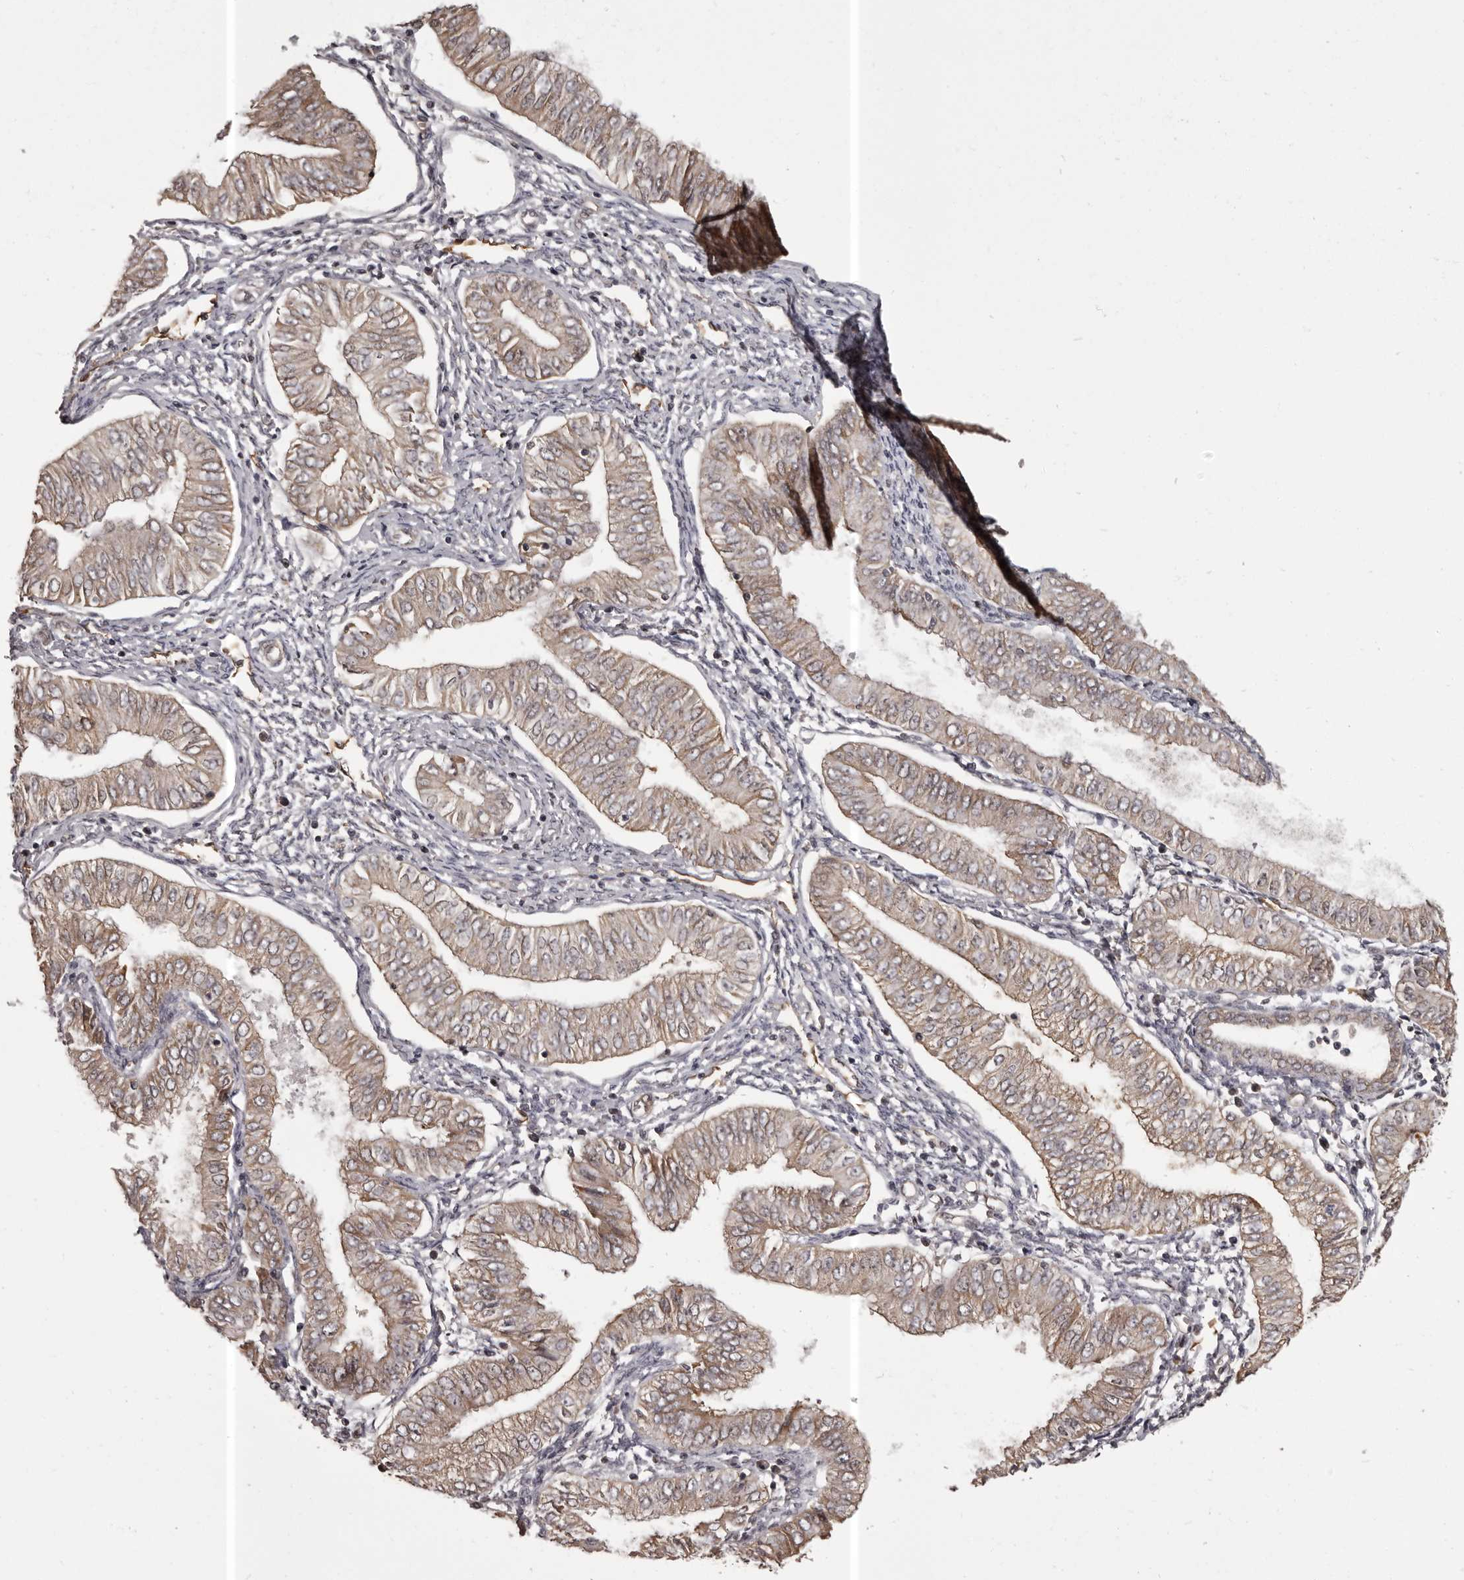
{"staining": {"intensity": "moderate", "quantity": "25%-75%", "location": "cytoplasmic/membranous"}, "tissue": "endometrial cancer", "cell_type": "Tumor cells", "image_type": "cancer", "snomed": [{"axis": "morphology", "description": "Normal tissue, NOS"}, {"axis": "morphology", "description": "Adenocarcinoma, NOS"}, {"axis": "topography", "description": "Endometrium"}], "caption": "Endometrial adenocarcinoma stained with DAB (3,3'-diaminobenzidine) immunohistochemistry demonstrates medium levels of moderate cytoplasmic/membranous expression in approximately 25%-75% of tumor cells.", "gene": "SLITRK6", "patient": {"sex": "female", "age": 53}}